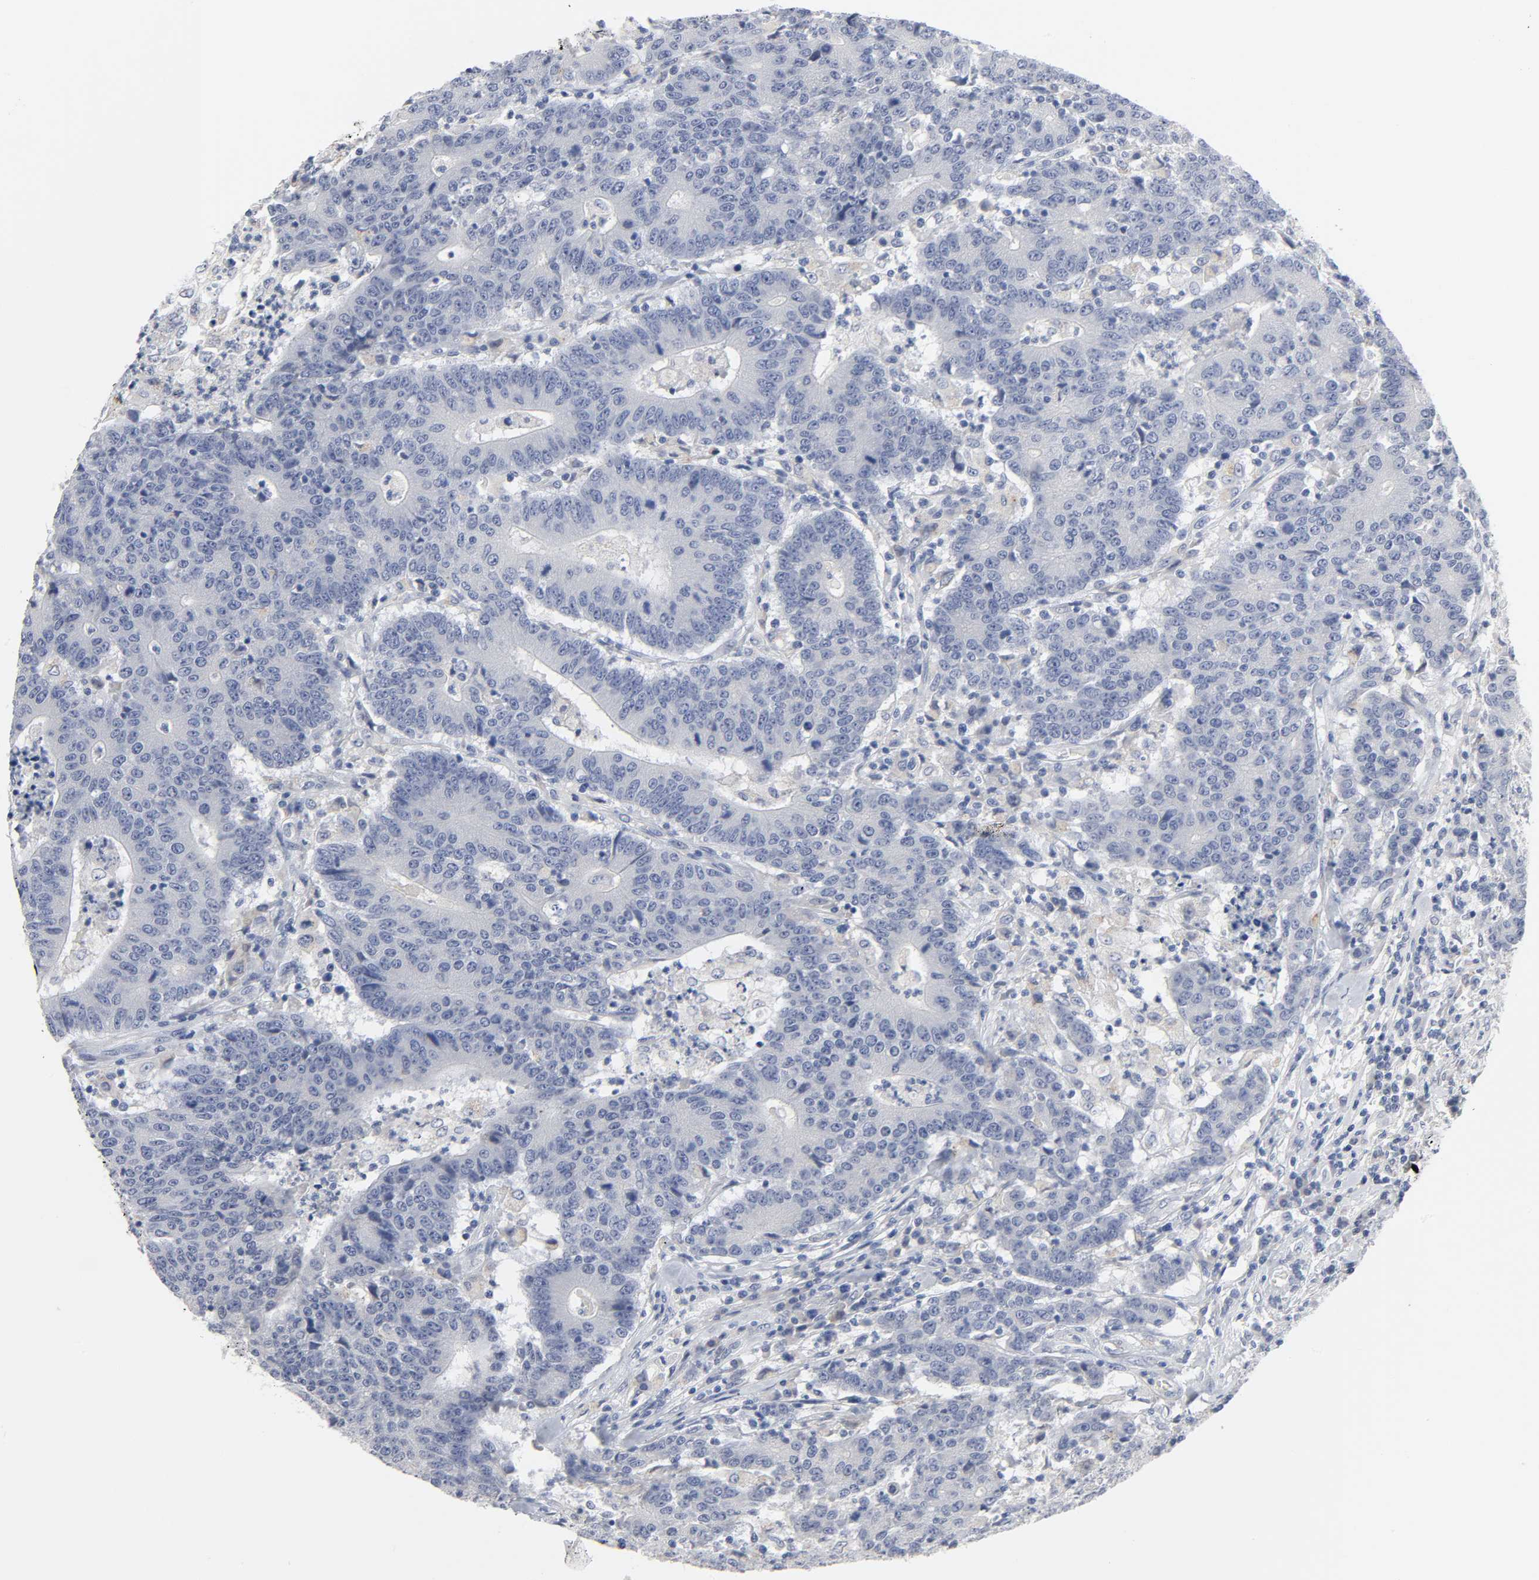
{"staining": {"intensity": "negative", "quantity": "none", "location": "none"}, "tissue": "colorectal cancer", "cell_type": "Tumor cells", "image_type": "cancer", "snomed": [{"axis": "morphology", "description": "Normal tissue, NOS"}, {"axis": "morphology", "description": "Adenocarcinoma, NOS"}, {"axis": "topography", "description": "Colon"}], "caption": "A photomicrograph of colorectal adenocarcinoma stained for a protein reveals no brown staining in tumor cells.", "gene": "SALL2", "patient": {"sex": "female", "age": 75}}